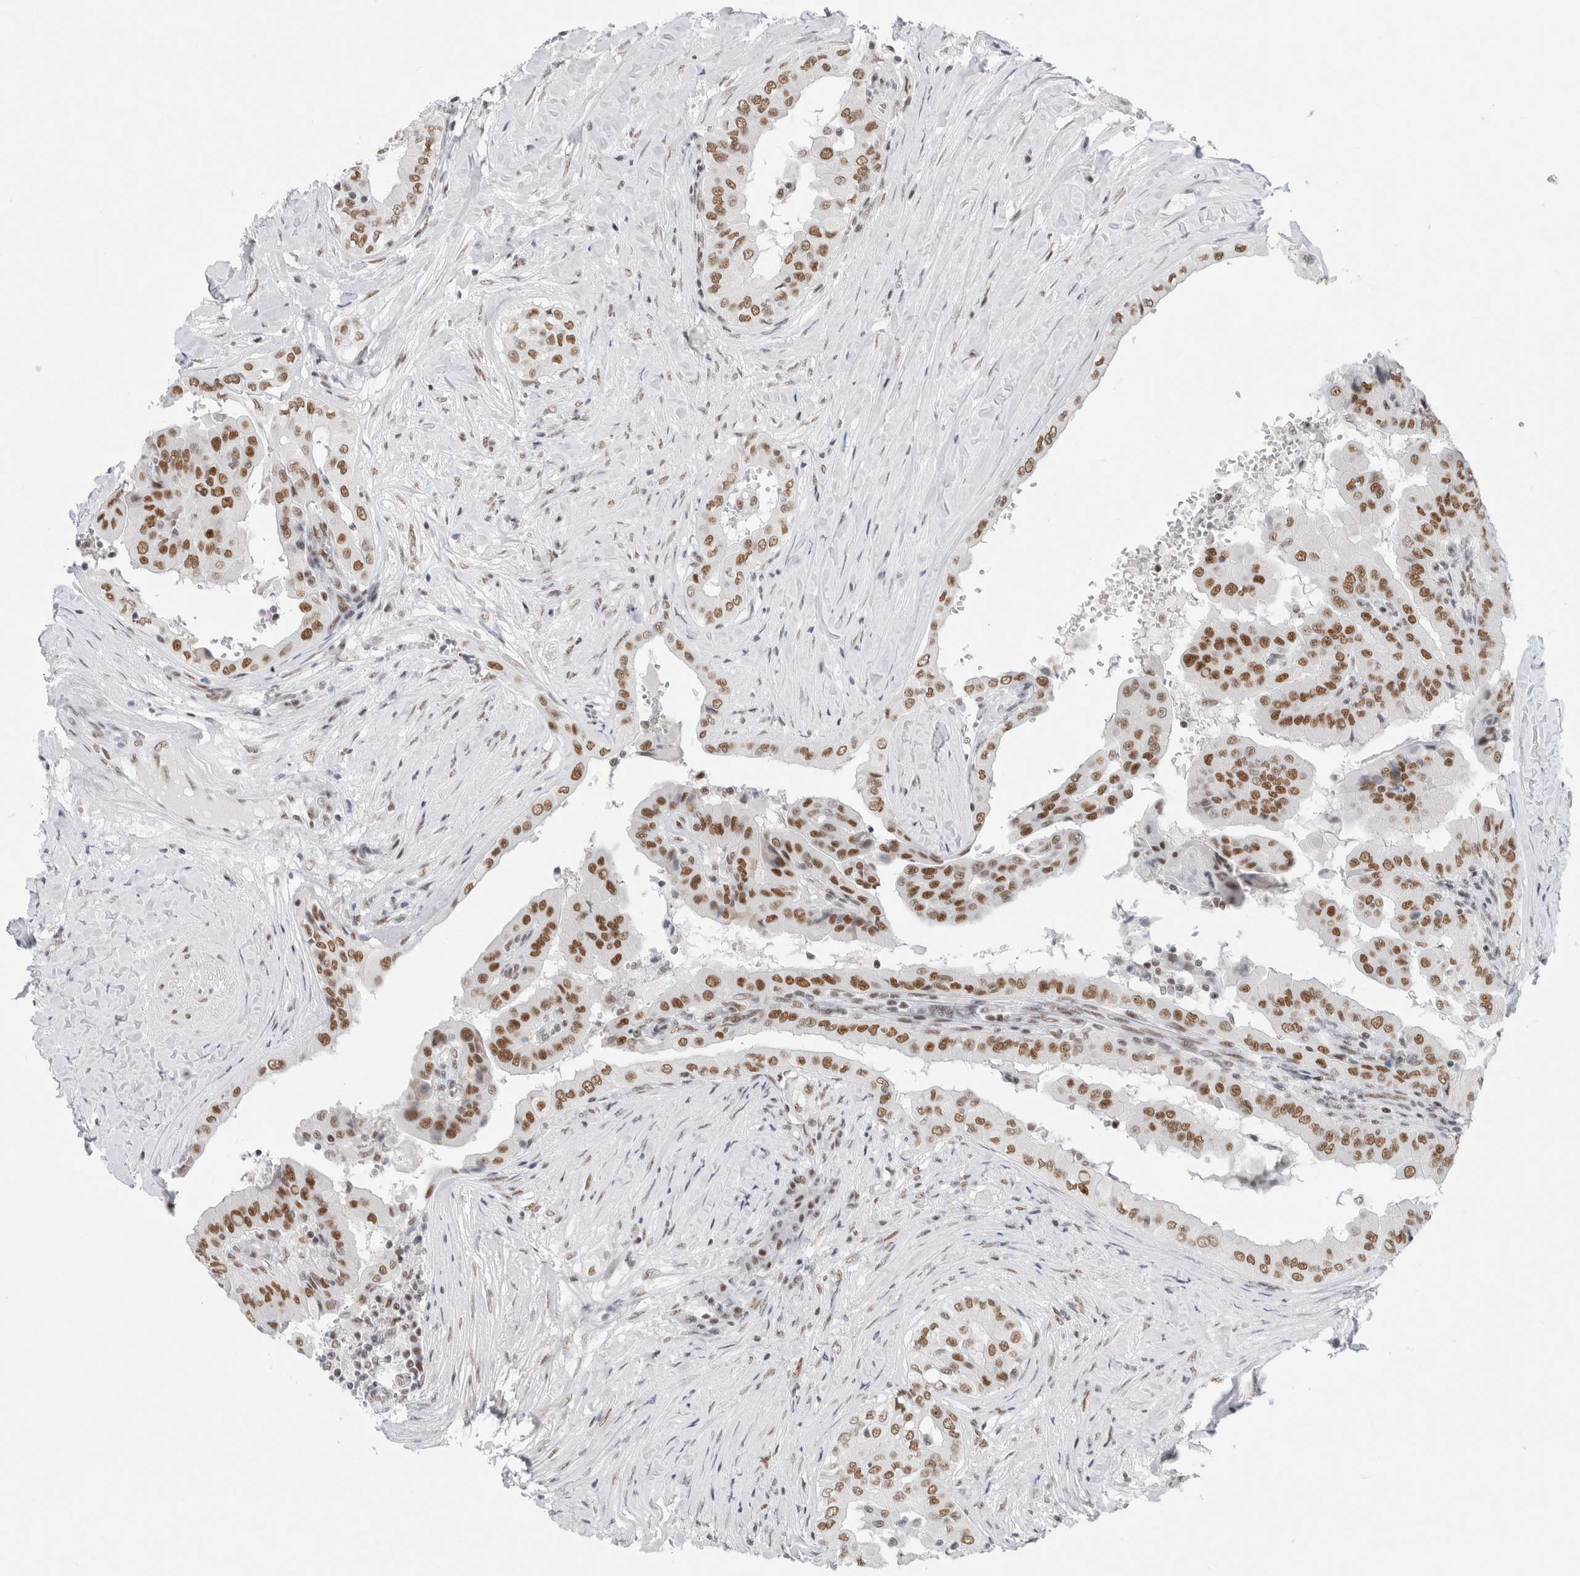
{"staining": {"intensity": "strong", "quantity": ">75%", "location": "nuclear"}, "tissue": "thyroid cancer", "cell_type": "Tumor cells", "image_type": "cancer", "snomed": [{"axis": "morphology", "description": "Papillary adenocarcinoma, NOS"}, {"axis": "topography", "description": "Thyroid gland"}], "caption": "Protein staining by immunohistochemistry reveals strong nuclear positivity in about >75% of tumor cells in thyroid papillary adenocarcinoma.", "gene": "COPS7A", "patient": {"sex": "male", "age": 33}}